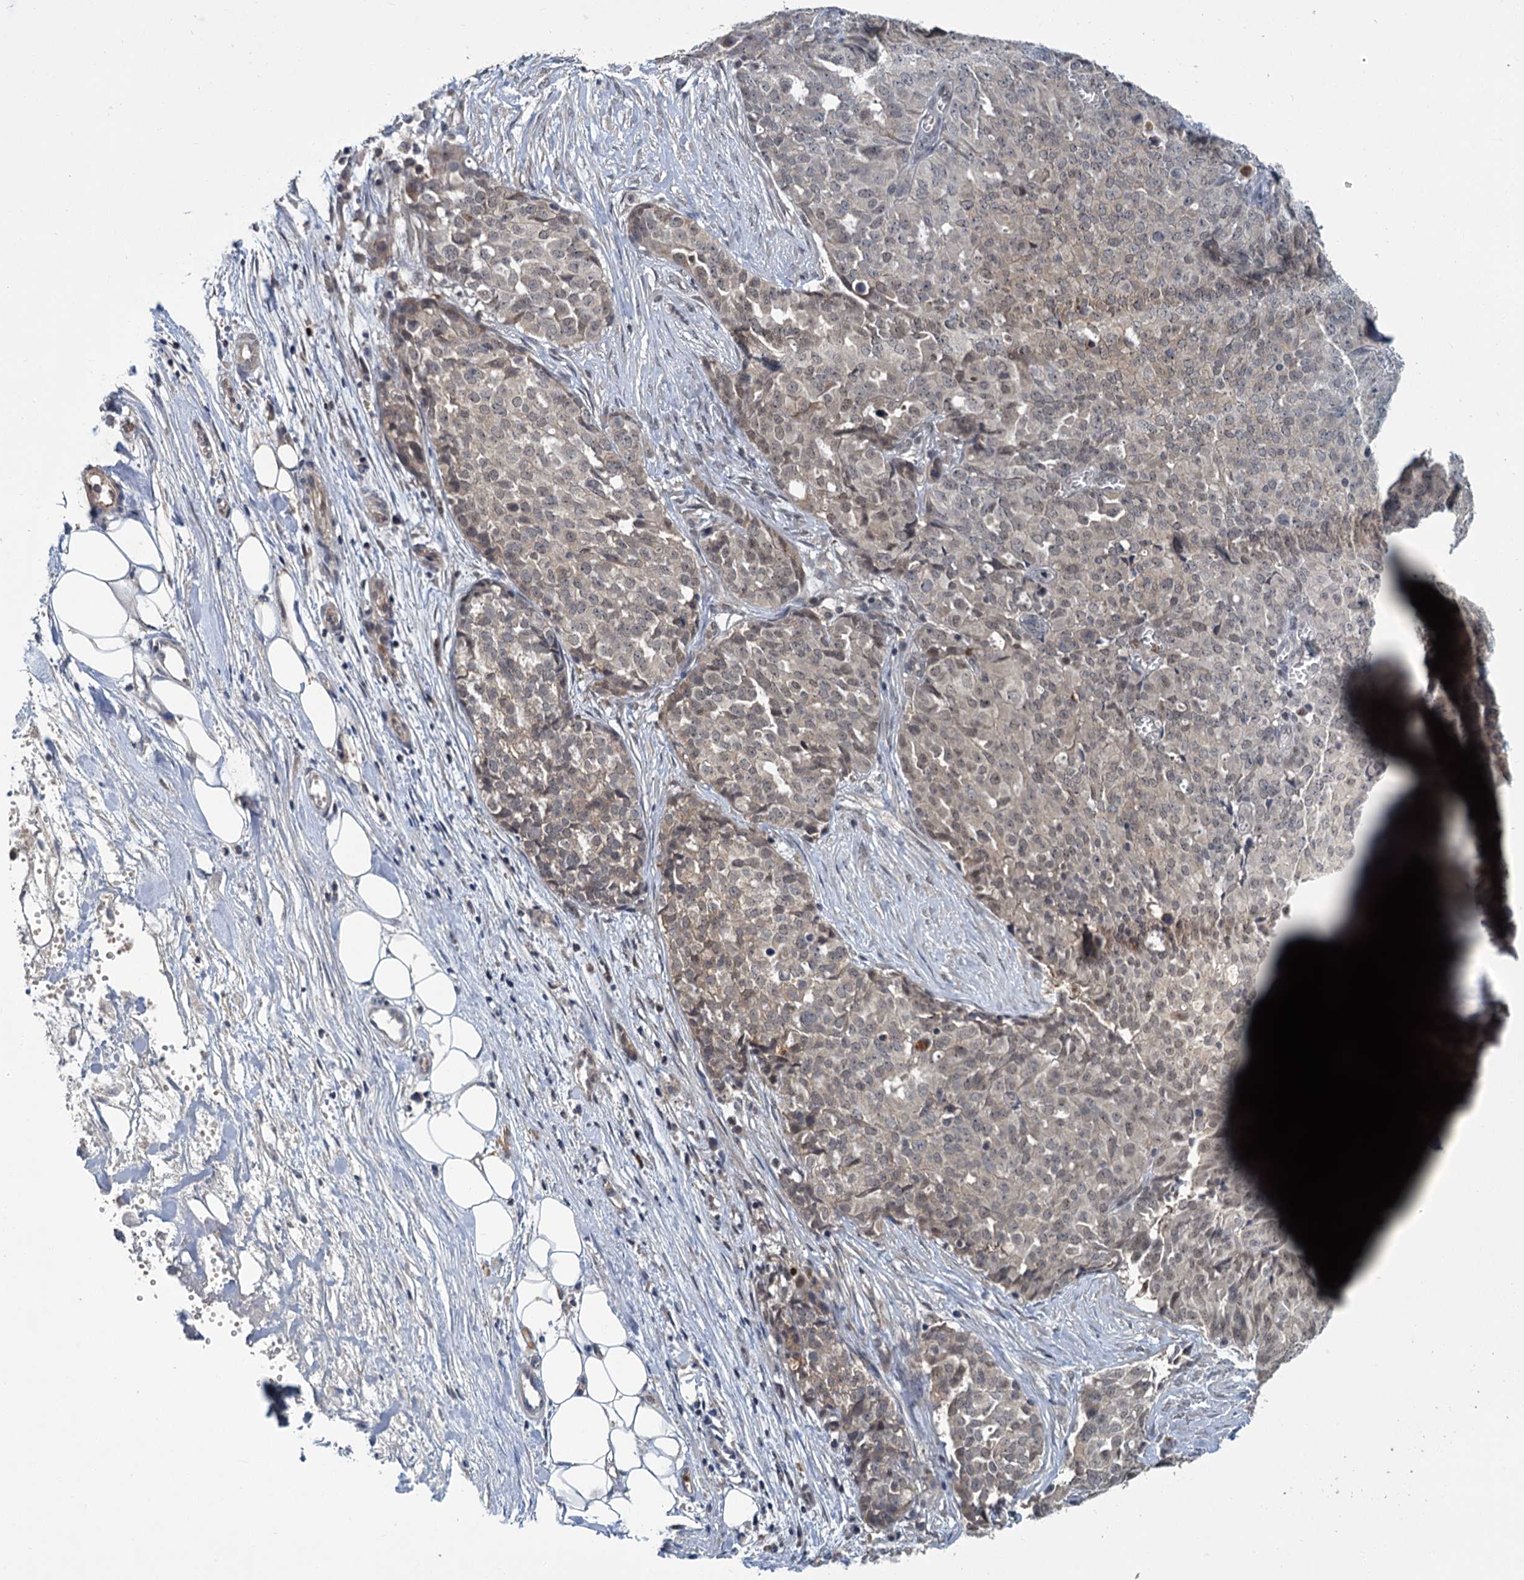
{"staining": {"intensity": "weak", "quantity": "<25%", "location": "nuclear"}, "tissue": "ovarian cancer", "cell_type": "Tumor cells", "image_type": "cancer", "snomed": [{"axis": "morphology", "description": "Cystadenocarcinoma, serous, NOS"}, {"axis": "topography", "description": "Soft tissue"}, {"axis": "topography", "description": "Ovary"}], "caption": "IHC of human ovarian cancer displays no positivity in tumor cells. The staining was performed using DAB to visualize the protein expression in brown, while the nuclei were stained in blue with hematoxylin (Magnification: 20x).", "gene": "KANSL2", "patient": {"sex": "female", "age": 57}}